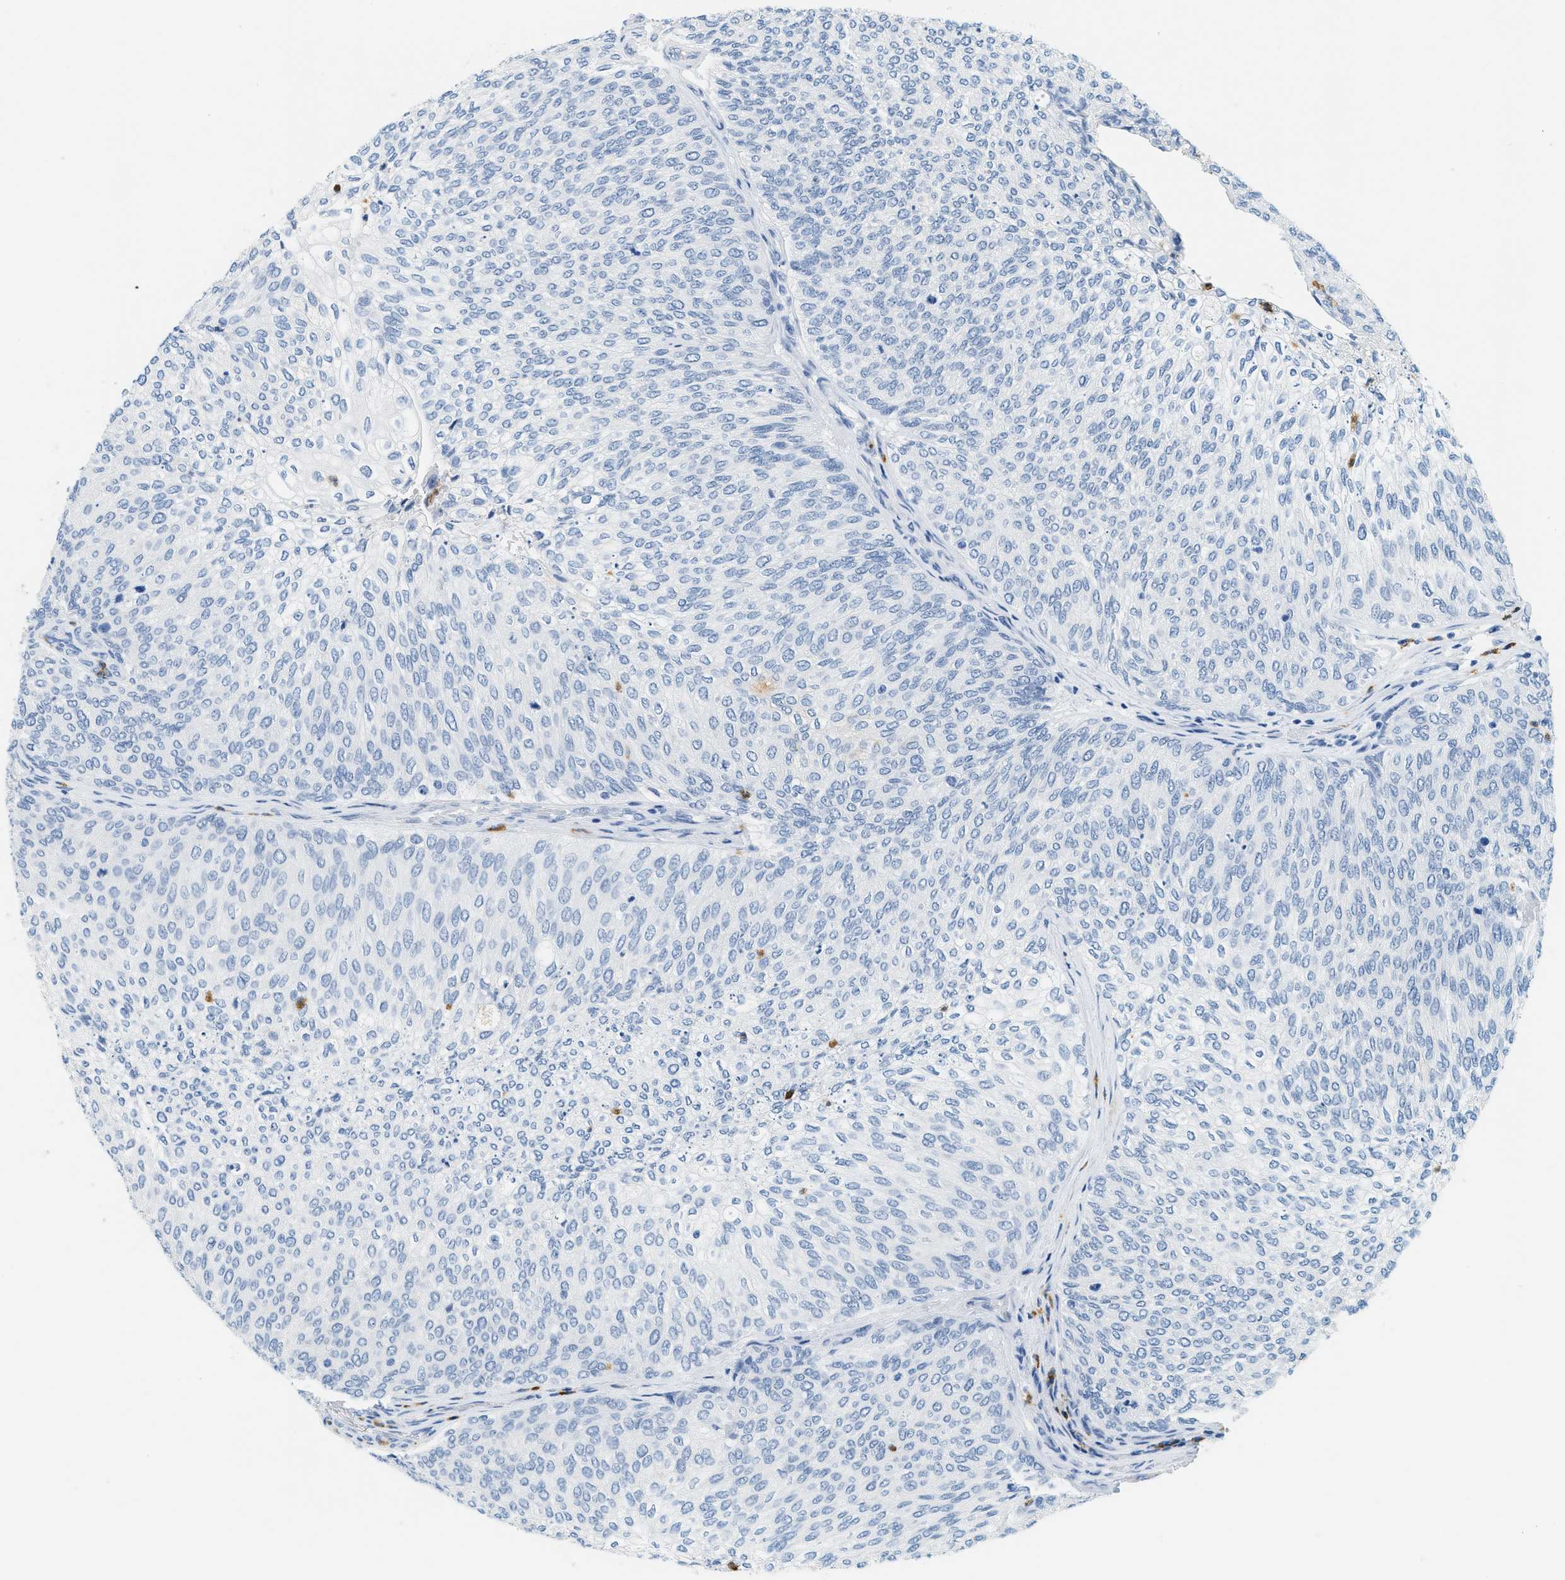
{"staining": {"intensity": "negative", "quantity": "none", "location": "none"}, "tissue": "urothelial cancer", "cell_type": "Tumor cells", "image_type": "cancer", "snomed": [{"axis": "morphology", "description": "Urothelial carcinoma, Low grade"}, {"axis": "topography", "description": "Urinary bladder"}], "caption": "Urothelial cancer was stained to show a protein in brown. There is no significant positivity in tumor cells. (DAB immunohistochemistry (IHC), high magnification).", "gene": "LCN2", "patient": {"sex": "female", "age": 79}}